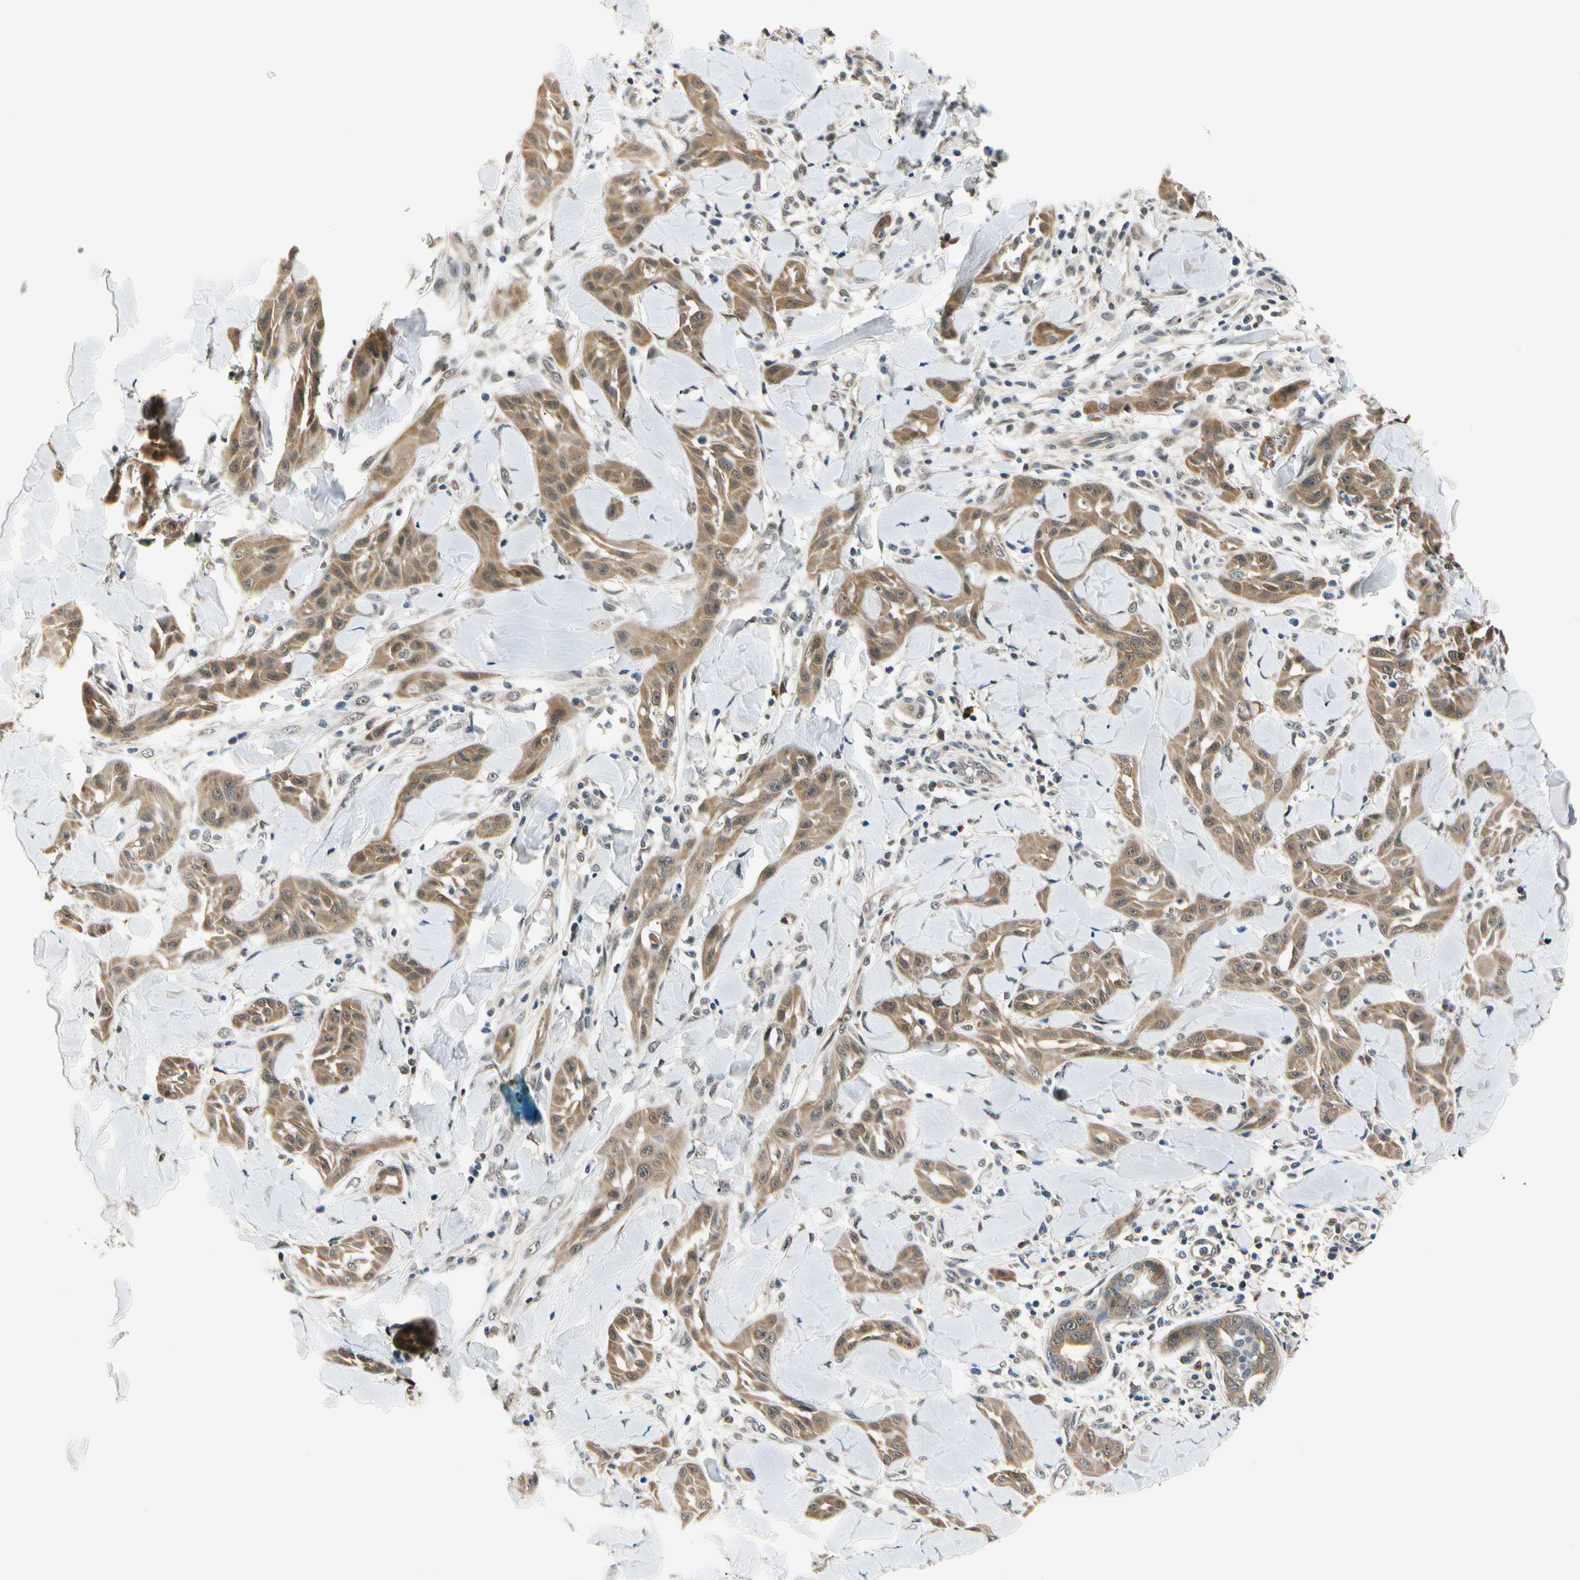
{"staining": {"intensity": "moderate", "quantity": ">75%", "location": "cytoplasmic/membranous"}, "tissue": "skin cancer", "cell_type": "Tumor cells", "image_type": "cancer", "snomed": [{"axis": "morphology", "description": "Squamous cell carcinoma, NOS"}, {"axis": "topography", "description": "Skin"}], "caption": "Protein expression by immunohistochemistry reveals moderate cytoplasmic/membranous staining in approximately >75% of tumor cells in skin squamous cell carcinoma.", "gene": "PDK2", "patient": {"sex": "male", "age": 24}}